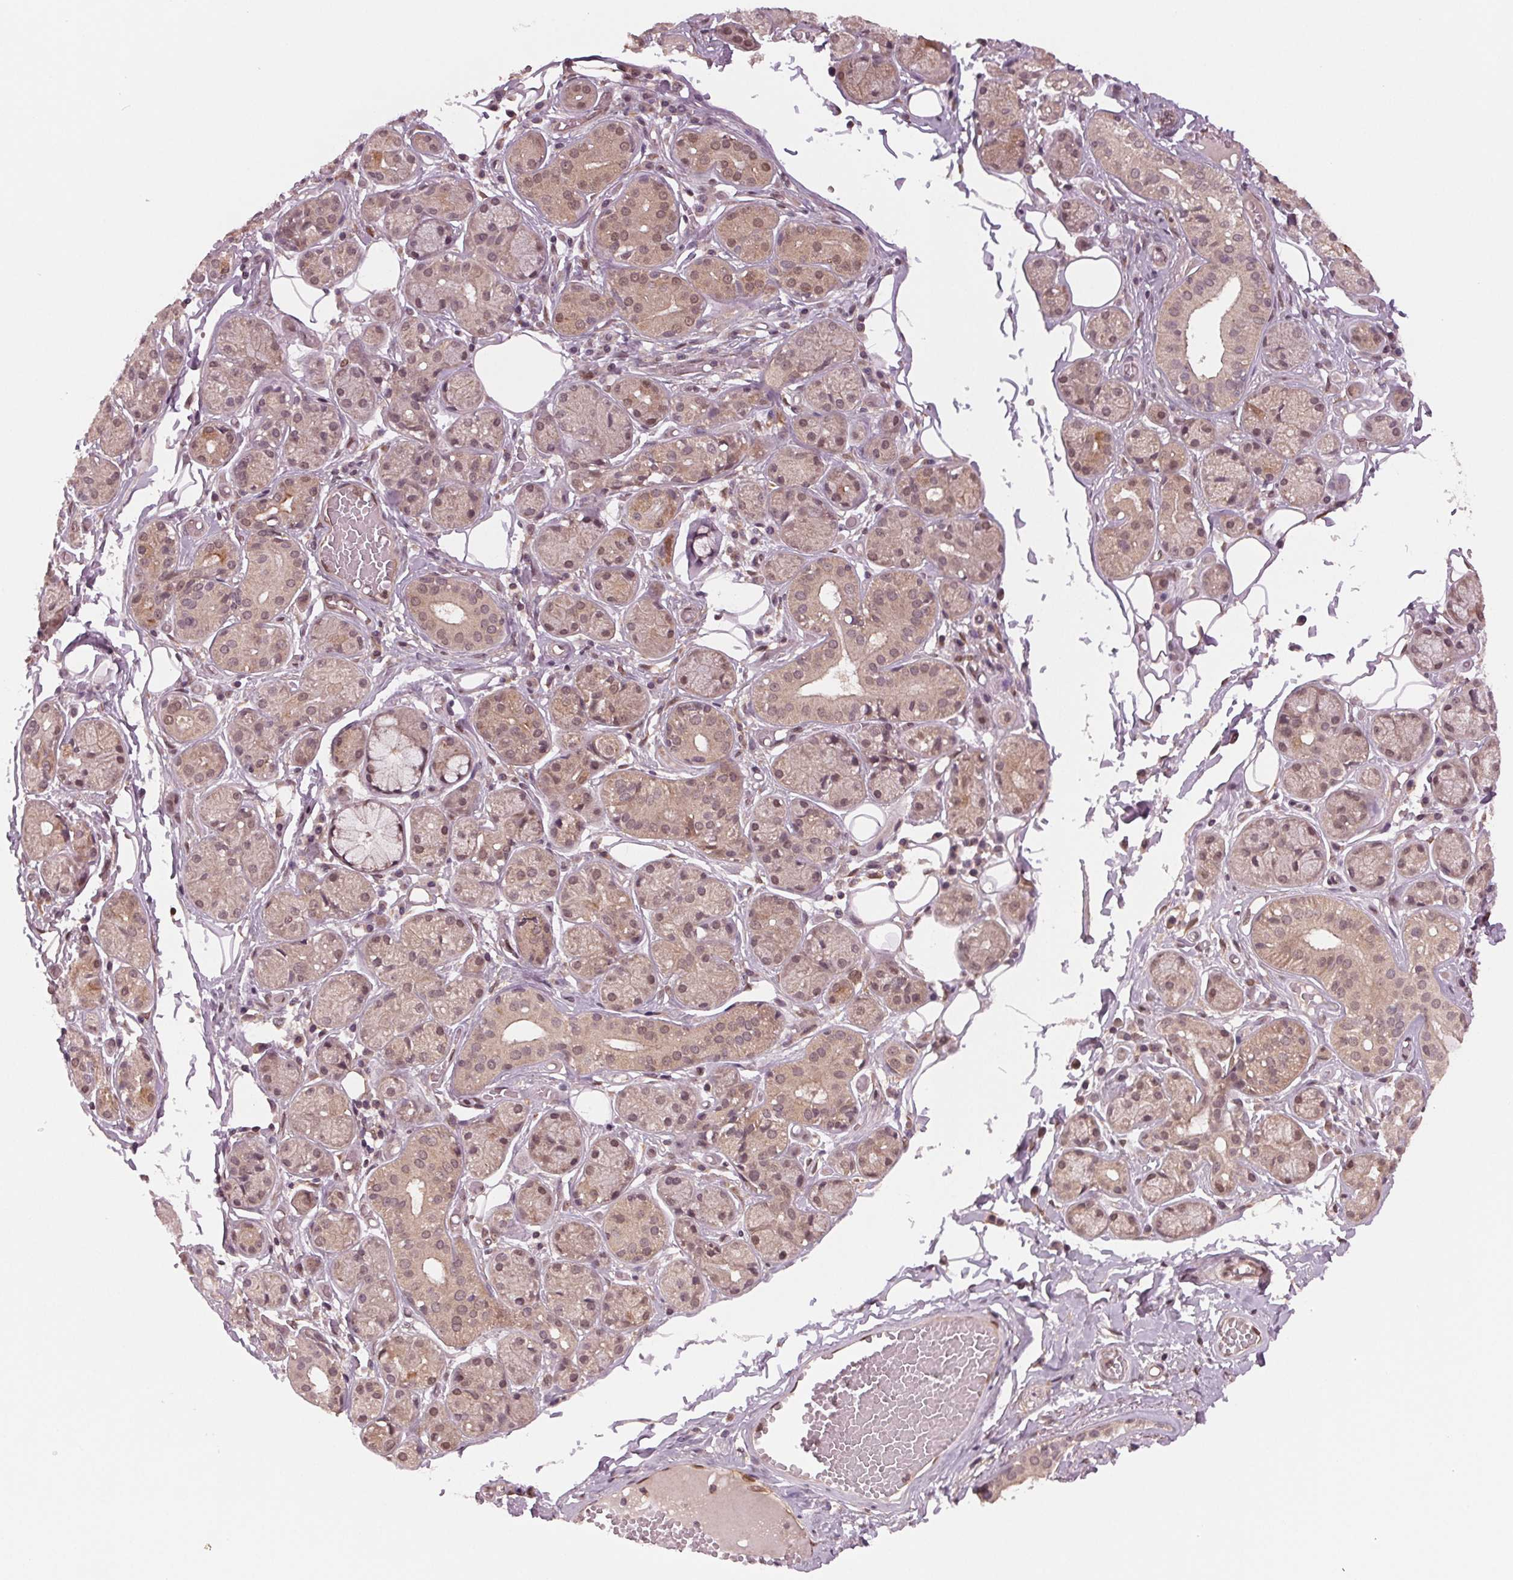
{"staining": {"intensity": "weak", "quantity": ">75%", "location": "cytoplasmic/membranous,nuclear"}, "tissue": "salivary gland", "cell_type": "Glandular cells", "image_type": "normal", "snomed": [{"axis": "morphology", "description": "Normal tissue, NOS"}, {"axis": "topography", "description": "Salivary gland"}, {"axis": "topography", "description": "Peripheral nerve tissue"}], "caption": "This is an image of immunohistochemistry (IHC) staining of normal salivary gland, which shows weak positivity in the cytoplasmic/membranous,nuclear of glandular cells.", "gene": "STAT3", "patient": {"sex": "male", "age": 71}}